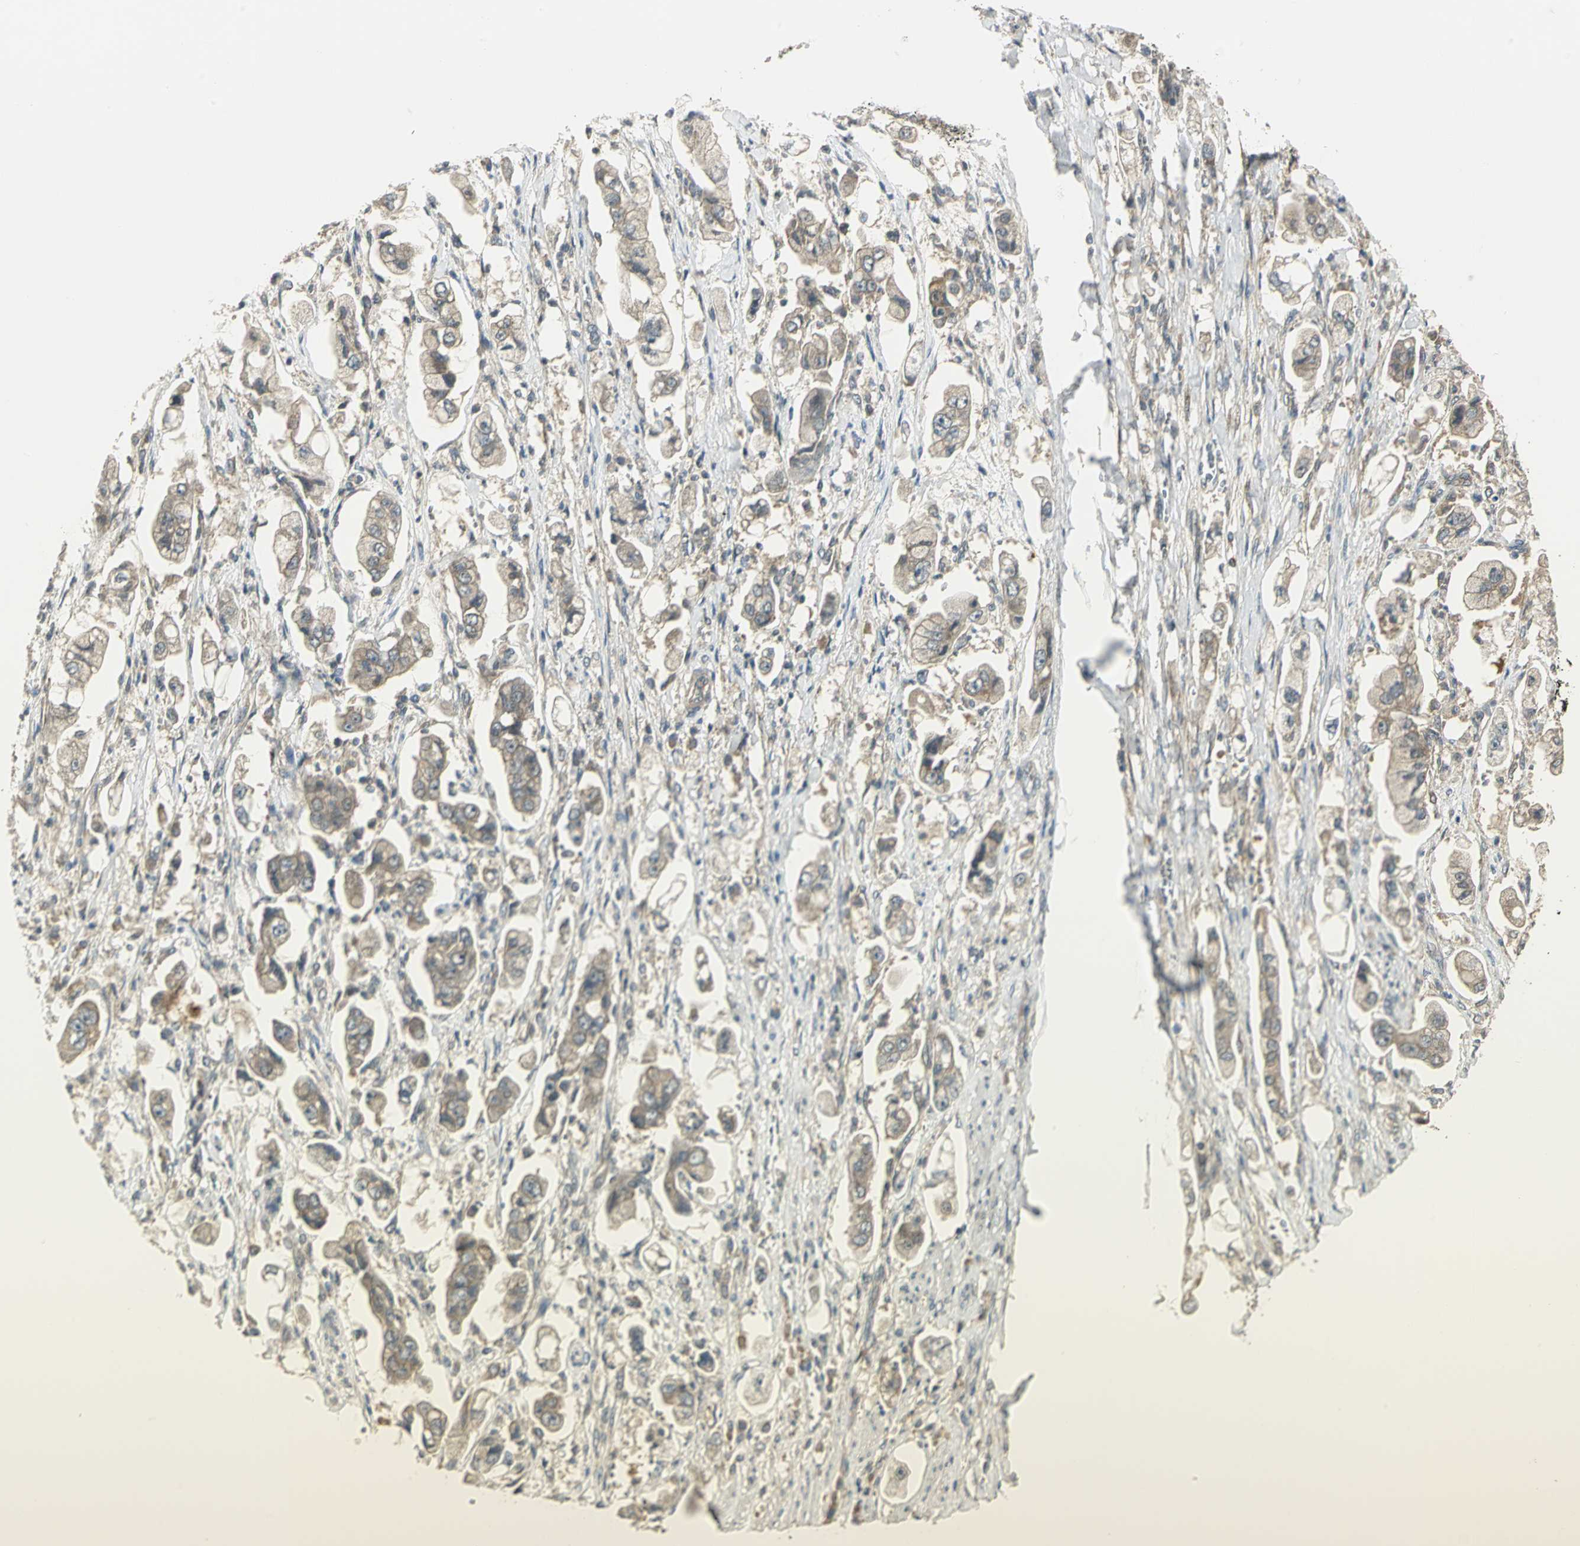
{"staining": {"intensity": "moderate", "quantity": ">75%", "location": "cytoplasmic/membranous"}, "tissue": "stomach cancer", "cell_type": "Tumor cells", "image_type": "cancer", "snomed": [{"axis": "morphology", "description": "Adenocarcinoma, NOS"}, {"axis": "topography", "description": "Stomach"}], "caption": "Protein staining reveals moderate cytoplasmic/membranous expression in approximately >75% of tumor cells in adenocarcinoma (stomach).", "gene": "MAPK8IP3", "patient": {"sex": "male", "age": 62}}